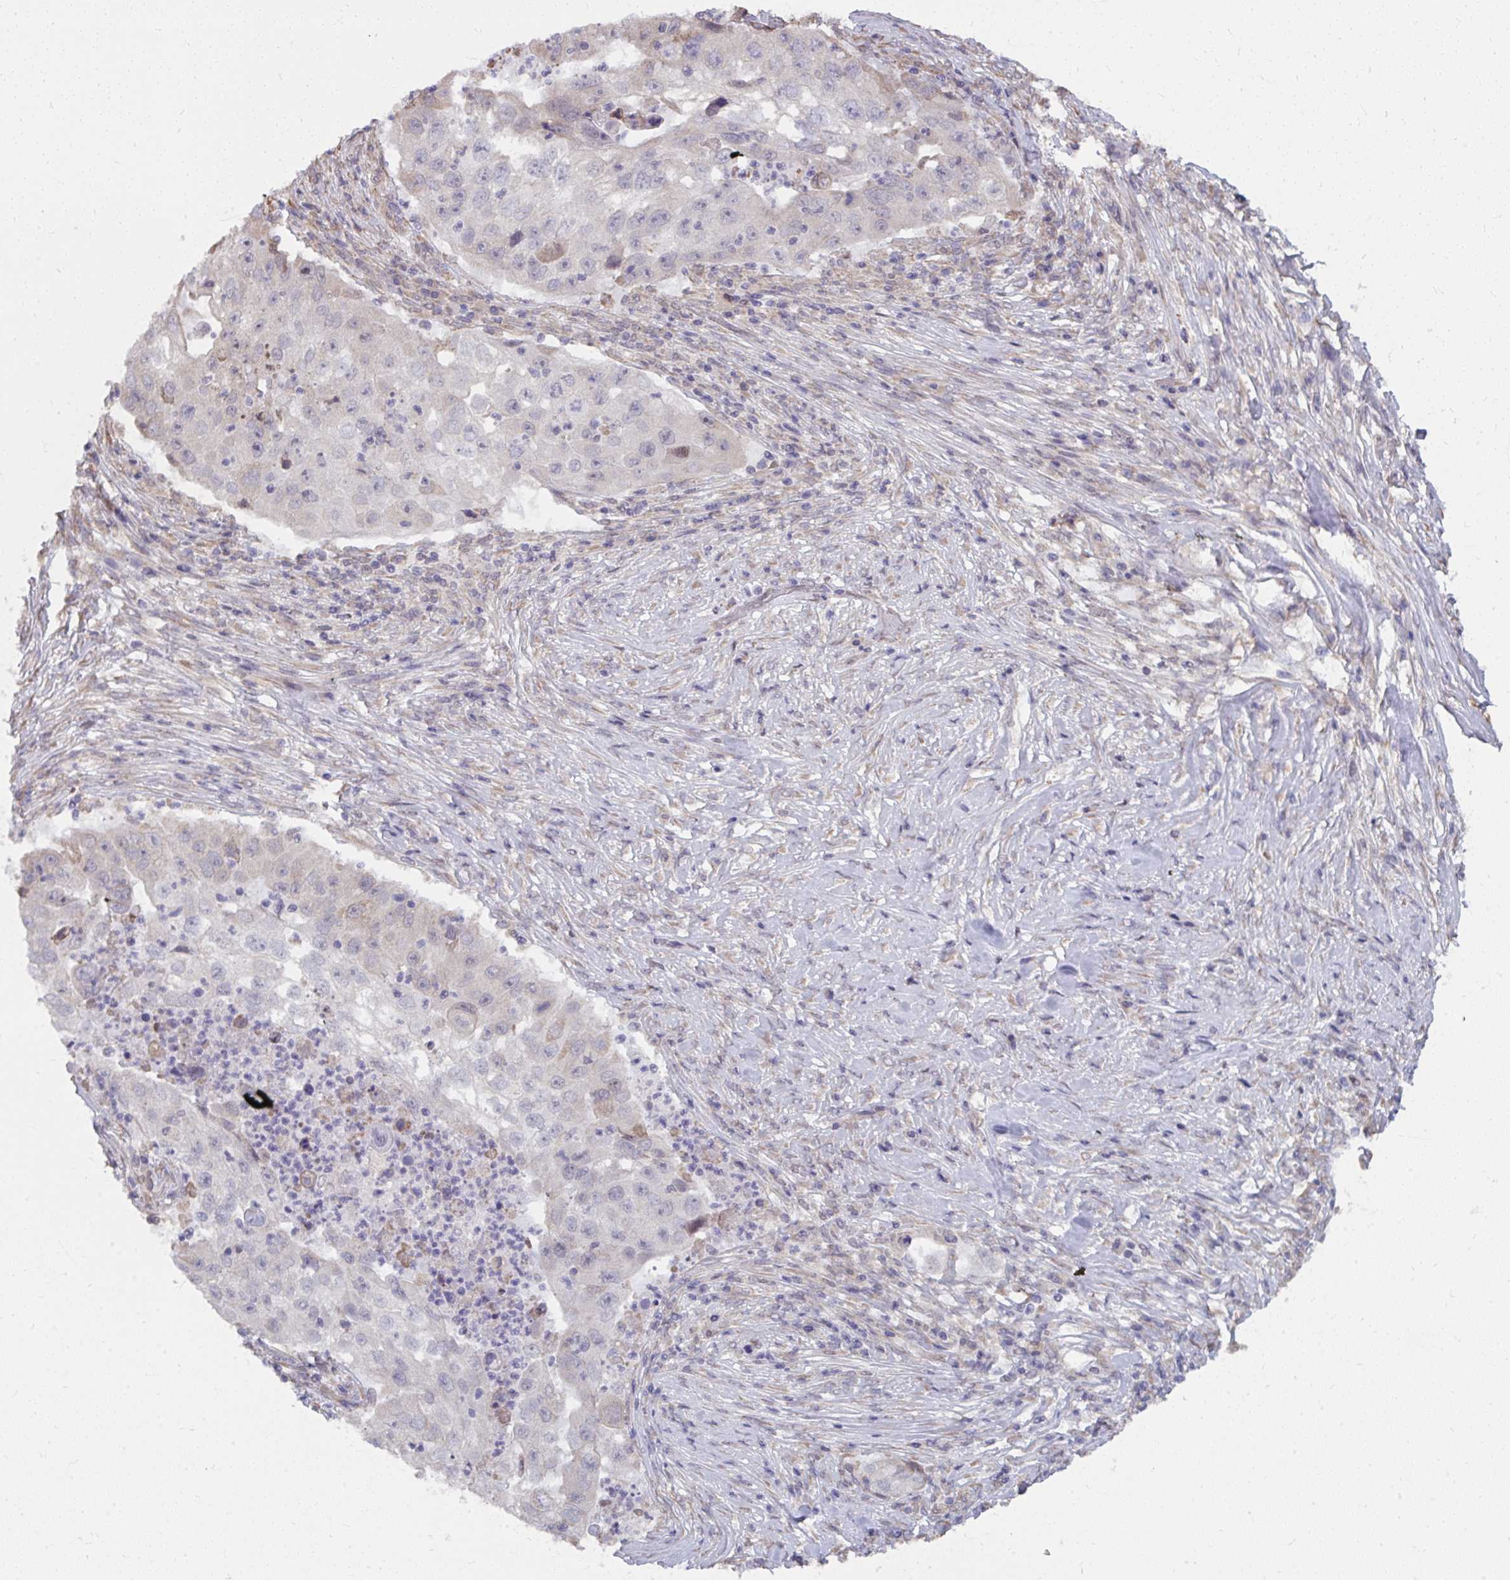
{"staining": {"intensity": "negative", "quantity": "none", "location": "none"}, "tissue": "lung cancer", "cell_type": "Tumor cells", "image_type": "cancer", "snomed": [{"axis": "morphology", "description": "Squamous cell carcinoma, NOS"}, {"axis": "topography", "description": "Lung"}], "caption": "Tumor cells show no significant protein positivity in lung cancer.", "gene": "NMNAT1", "patient": {"sex": "male", "age": 64}}